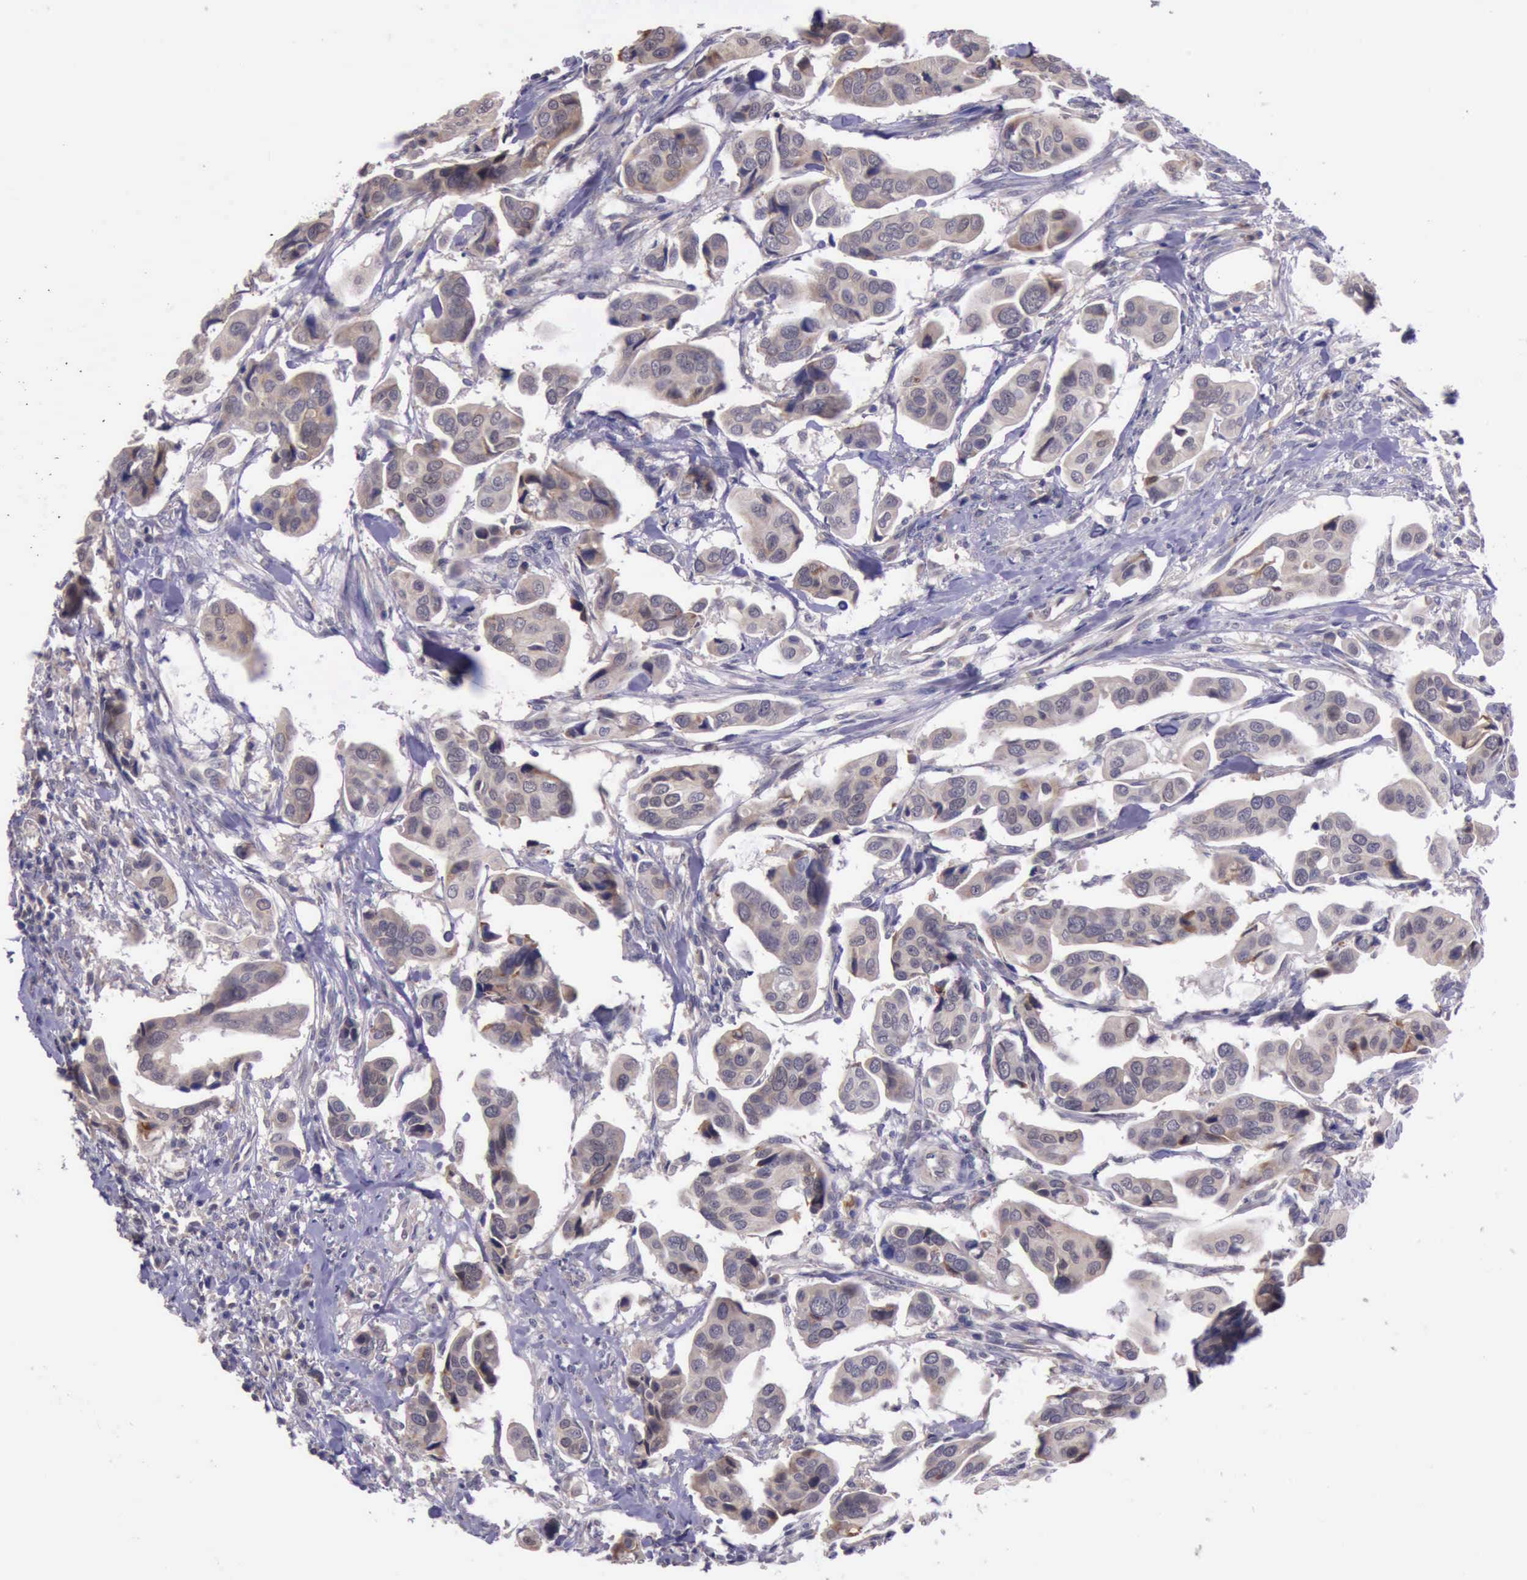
{"staining": {"intensity": "weak", "quantity": ">75%", "location": "cytoplasmic/membranous"}, "tissue": "urothelial cancer", "cell_type": "Tumor cells", "image_type": "cancer", "snomed": [{"axis": "morphology", "description": "Adenocarcinoma, NOS"}, {"axis": "topography", "description": "Urinary bladder"}], "caption": "This image displays immunohistochemistry staining of adenocarcinoma, with low weak cytoplasmic/membranous staining in about >75% of tumor cells.", "gene": "PLEK2", "patient": {"sex": "male", "age": 61}}